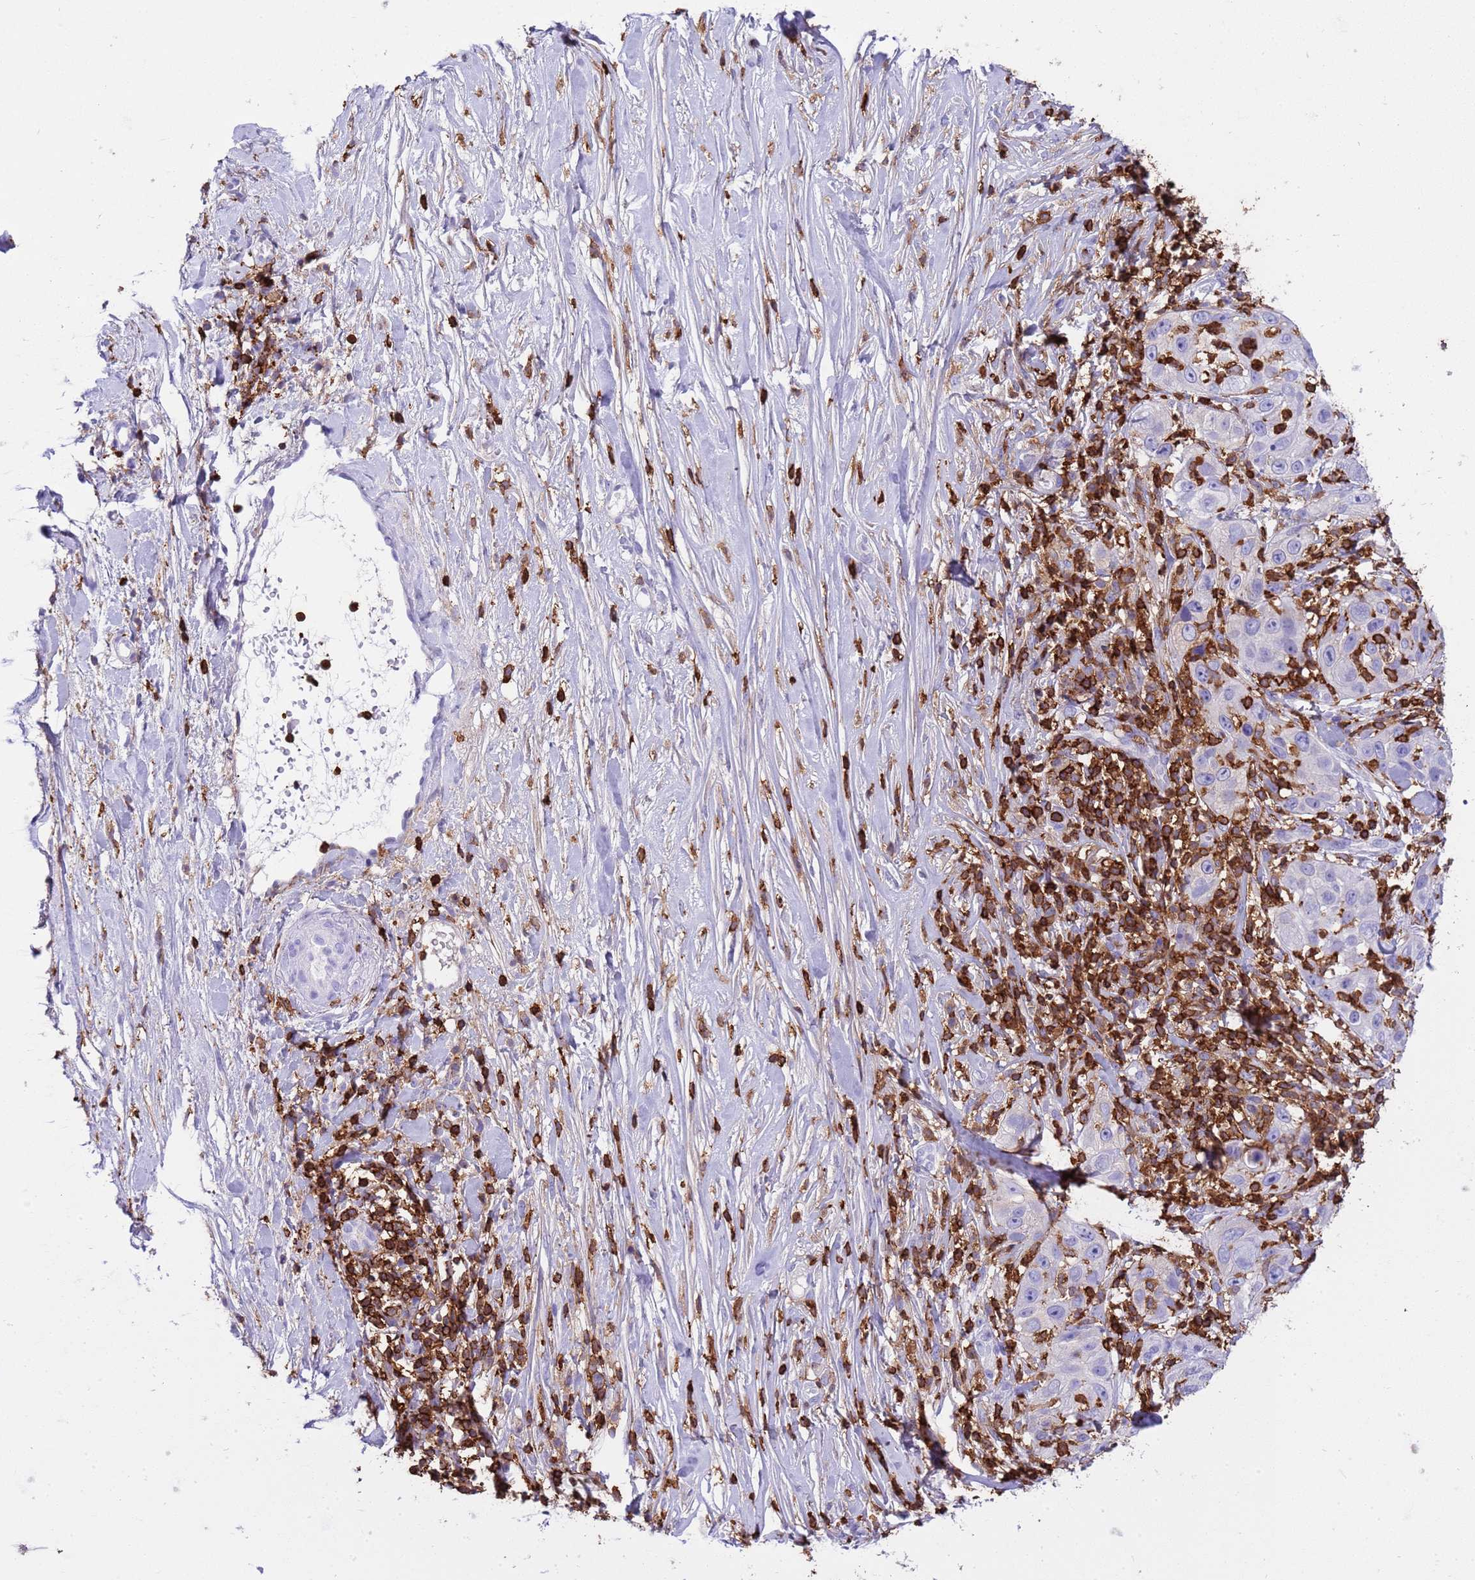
{"staining": {"intensity": "negative", "quantity": "none", "location": "none"}, "tissue": "skin cancer", "cell_type": "Tumor cells", "image_type": "cancer", "snomed": [{"axis": "morphology", "description": "Squamous cell carcinoma, NOS"}, {"axis": "topography", "description": "Skin"}], "caption": "A histopathology image of squamous cell carcinoma (skin) stained for a protein reveals no brown staining in tumor cells.", "gene": "IRF5", "patient": {"sex": "female", "age": 44}}